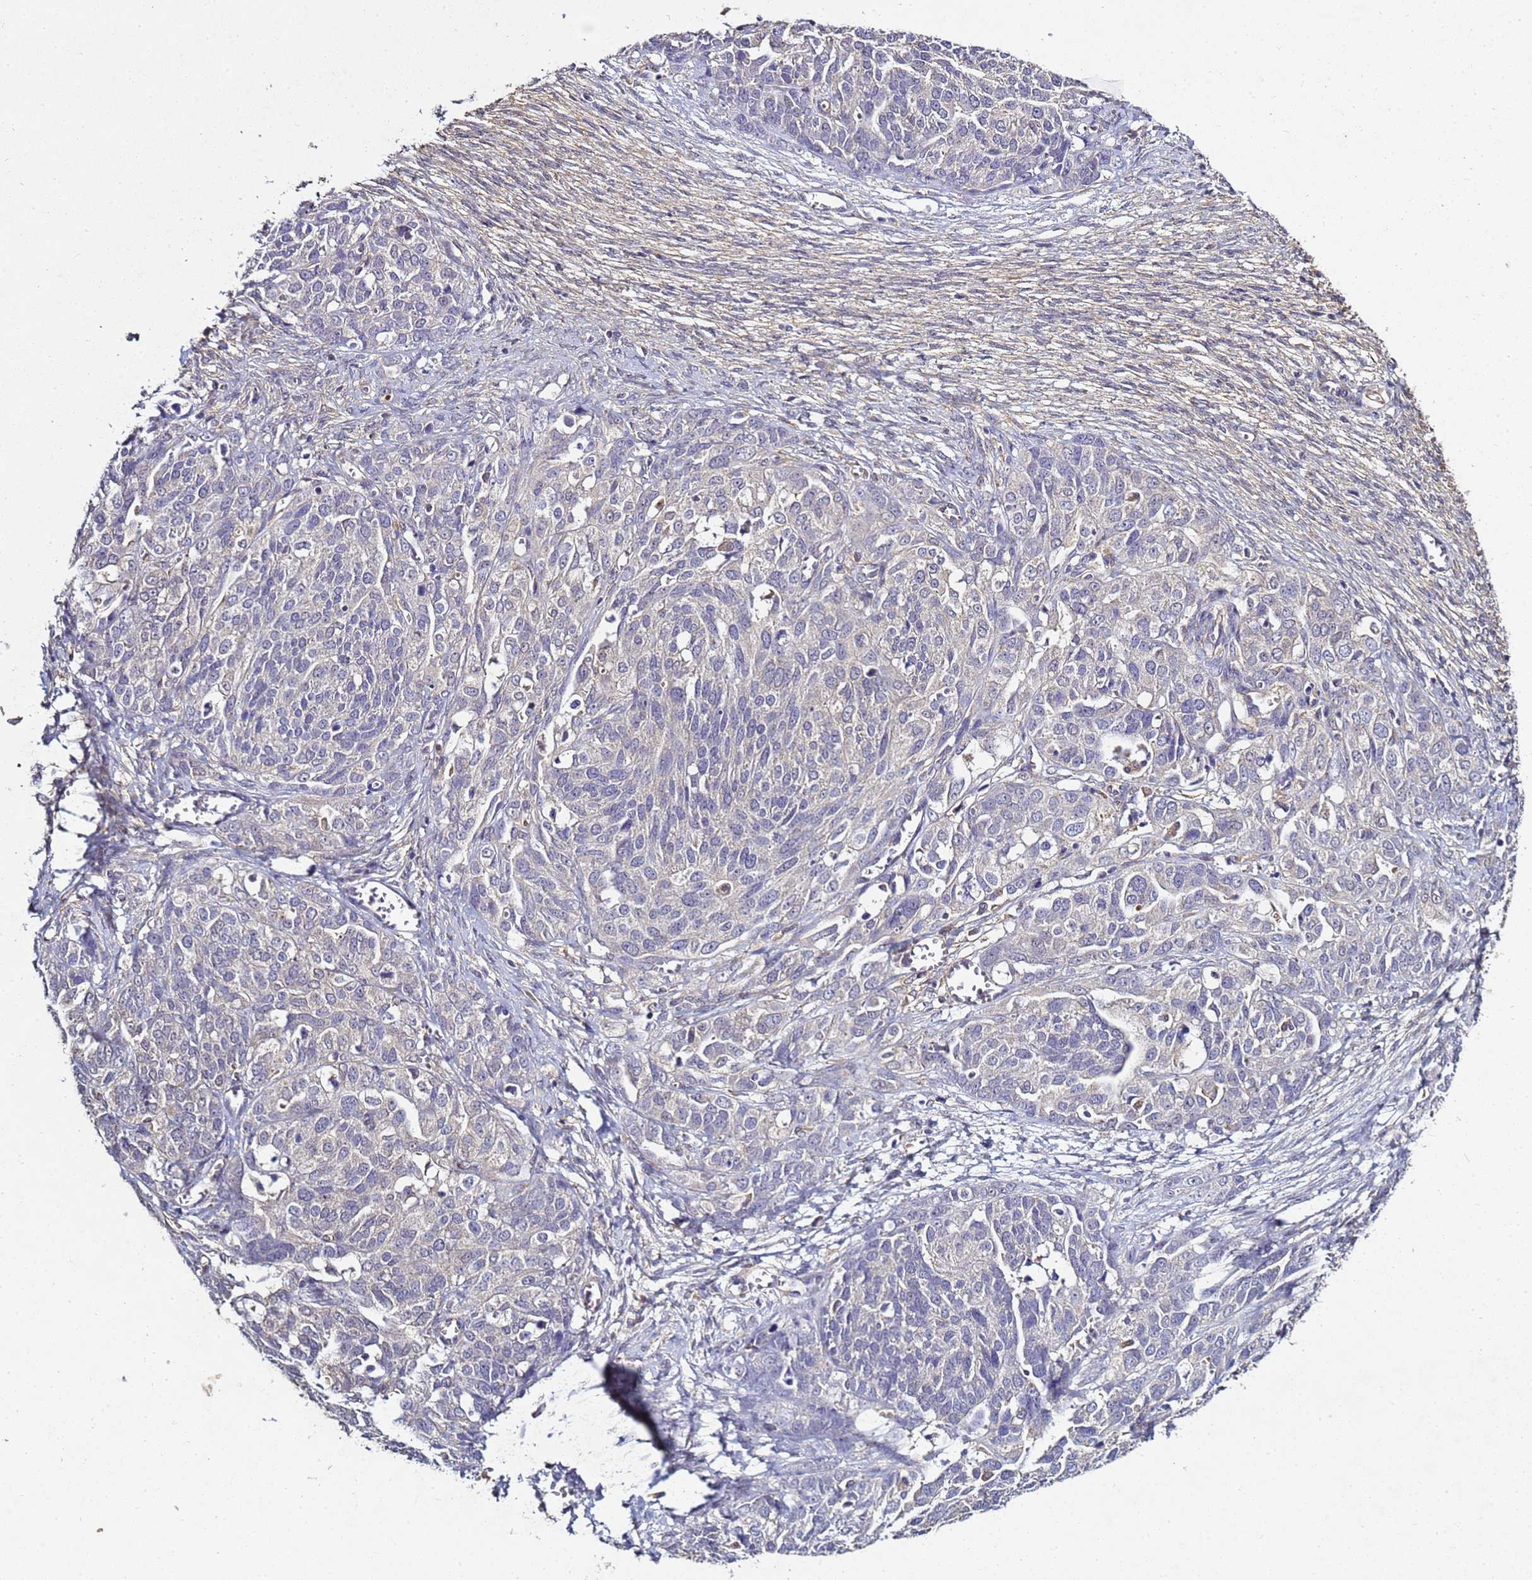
{"staining": {"intensity": "negative", "quantity": "none", "location": "none"}, "tissue": "ovarian cancer", "cell_type": "Tumor cells", "image_type": "cancer", "snomed": [{"axis": "morphology", "description": "Cystadenocarcinoma, serous, NOS"}, {"axis": "topography", "description": "Ovary"}], "caption": "This is an IHC histopathology image of ovarian cancer (serous cystadenocarcinoma). There is no positivity in tumor cells.", "gene": "ENOPH1", "patient": {"sex": "female", "age": 44}}